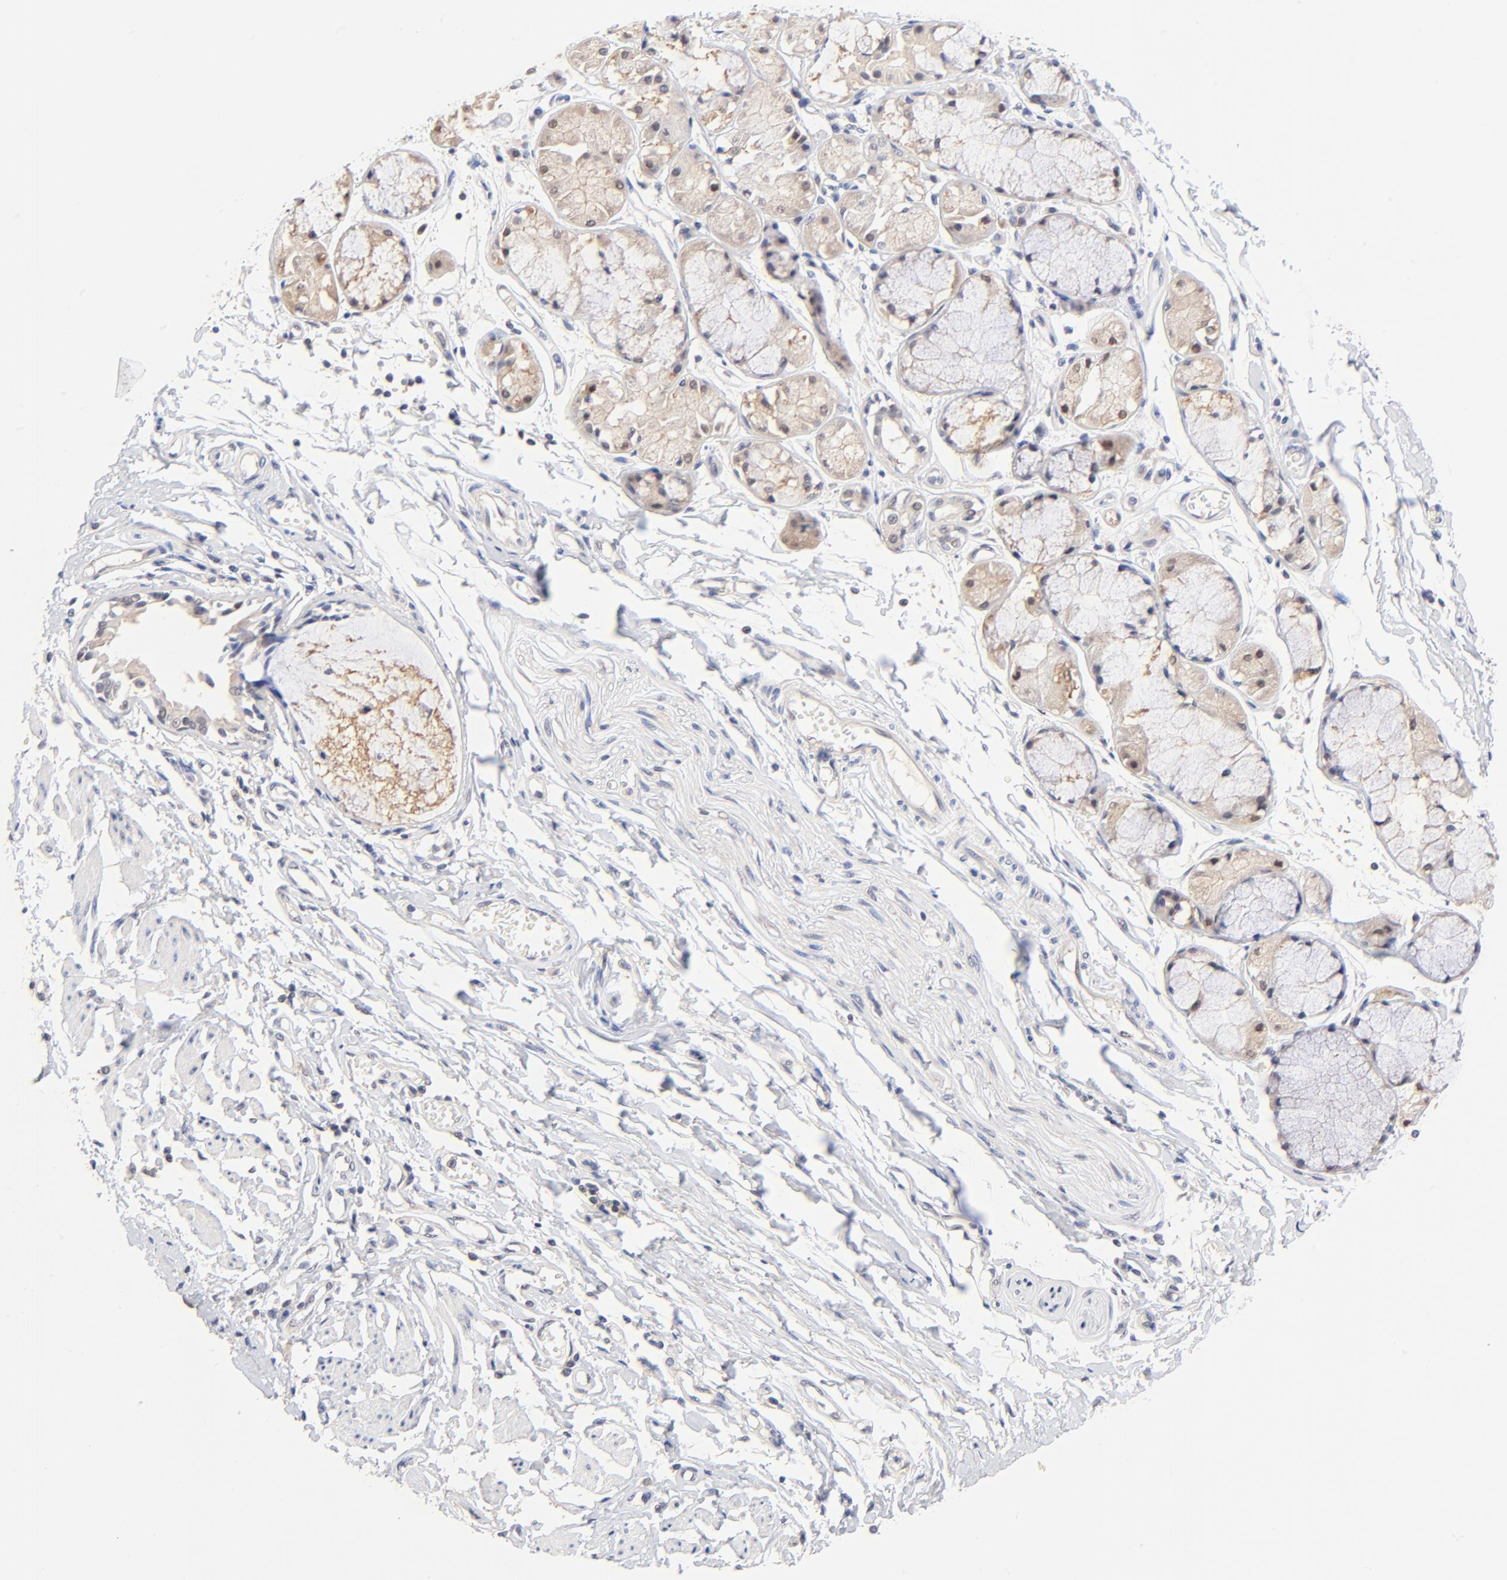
{"staining": {"intensity": "weak", "quantity": "25%-75%", "location": "nuclear"}, "tissue": "bronchus", "cell_type": "Respiratory epithelial cells", "image_type": "normal", "snomed": [{"axis": "morphology", "description": "Normal tissue, NOS"}, {"axis": "topography", "description": "Bronchus"}, {"axis": "topography", "description": "Lung"}], "caption": "Immunohistochemistry (IHC) image of normal bronchus: bronchus stained using immunohistochemistry (IHC) demonstrates low levels of weak protein expression localized specifically in the nuclear of respiratory epithelial cells, appearing as a nuclear brown color.", "gene": "TXNL1", "patient": {"sex": "female", "age": 56}}